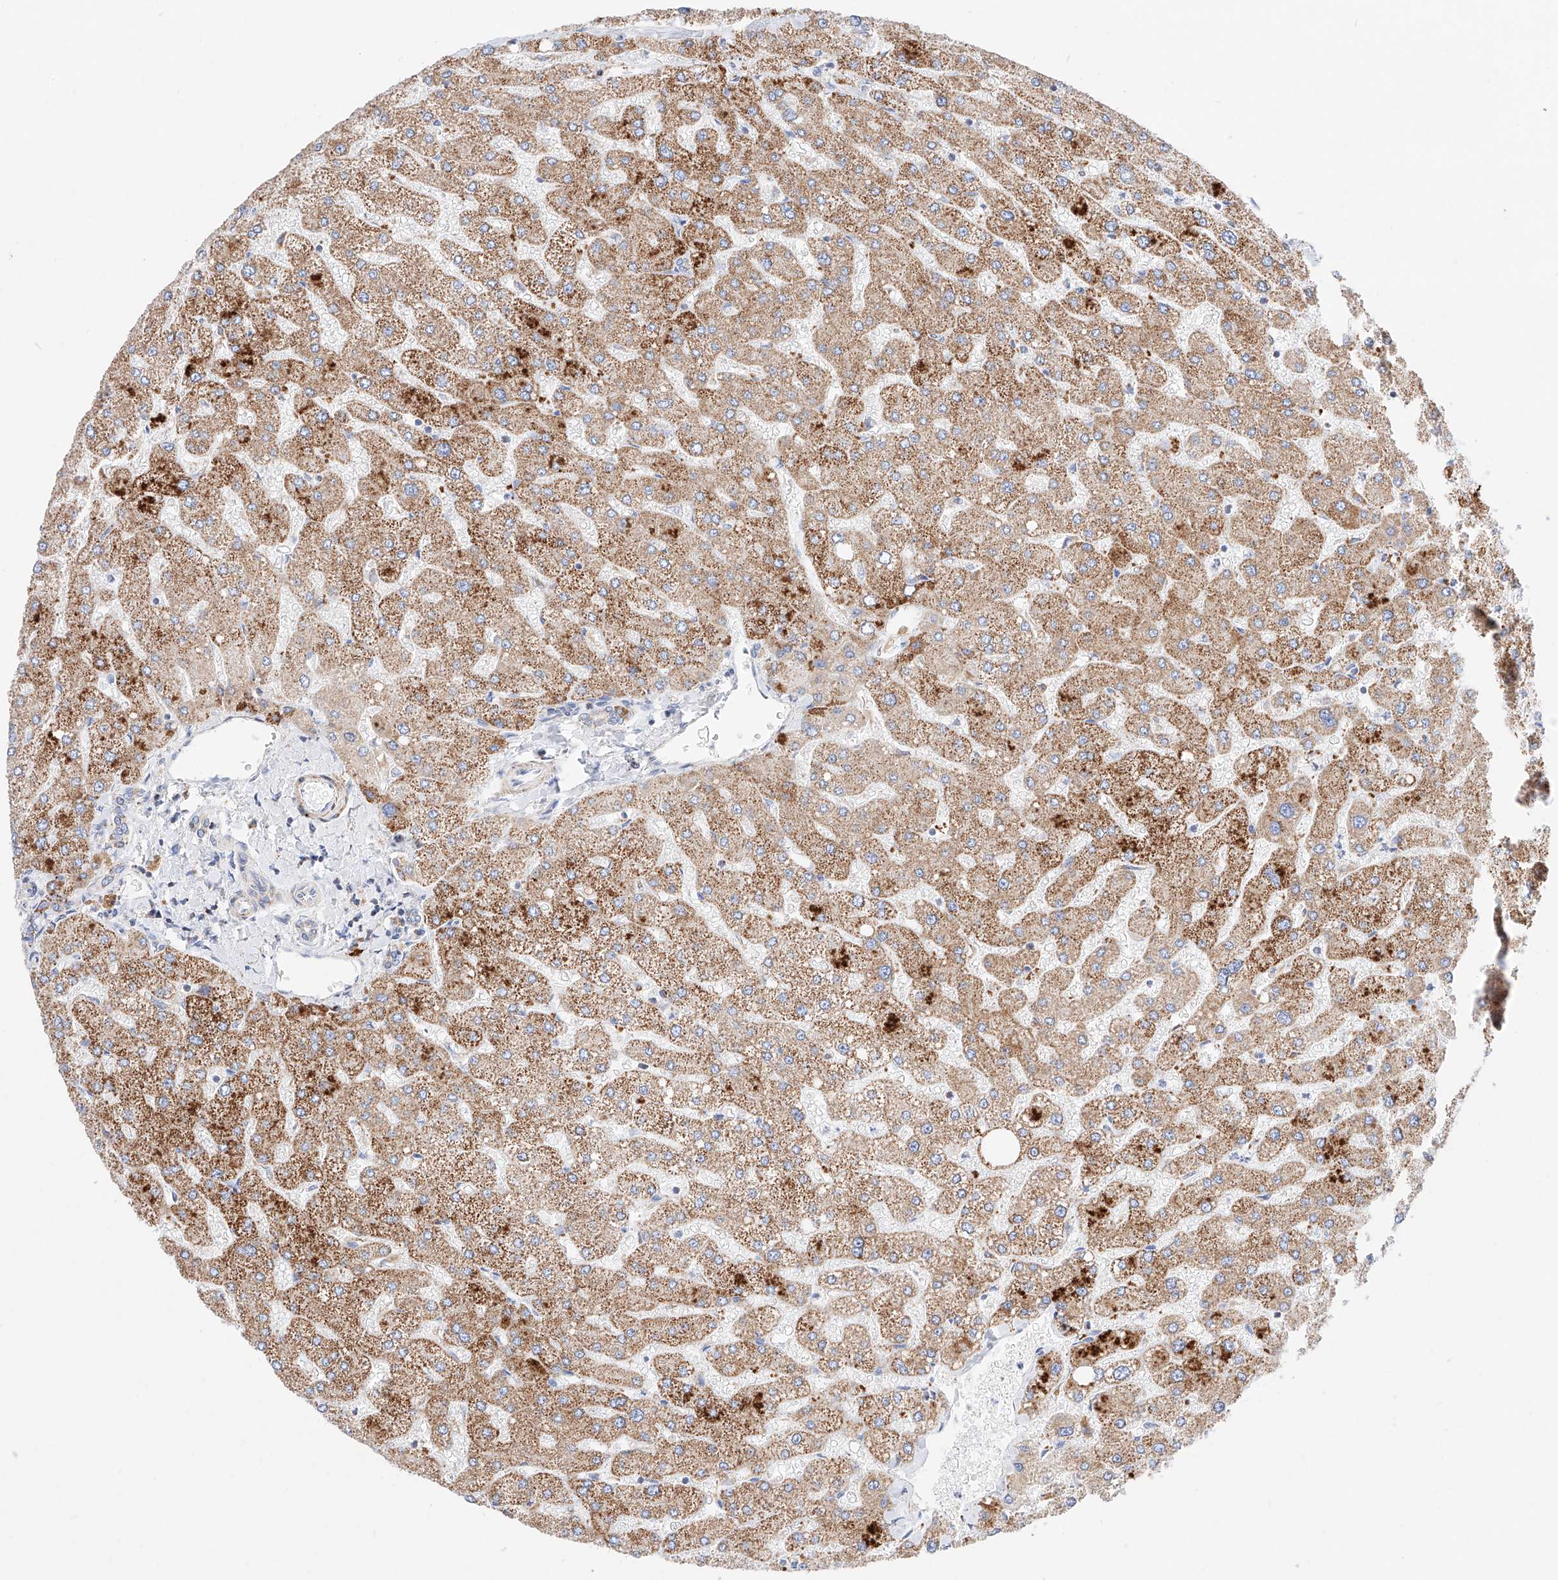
{"staining": {"intensity": "weak", "quantity": "<25%", "location": "cytoplasmic/membranous"}, "tissue": "liver", "cell_type": "Cholangiocytes", "image_type": "normal", "snomed": [{"axis": "morphology", "description": "Normal tissue, NOS"}, {"axis": "topography", "description": "Liver"}], "caption": "Immunohistochemistry photomicrograph of benign liver: liver stained with DAB displays no significant protein positivity in cholangiocytes. (DAB (3,3'-diaminobenzidine) immunohistochemistry (IHC) with hematoxylin counter stain).", "gene": "C6orf62", "patient": {"sex": "male", "age": 55}}